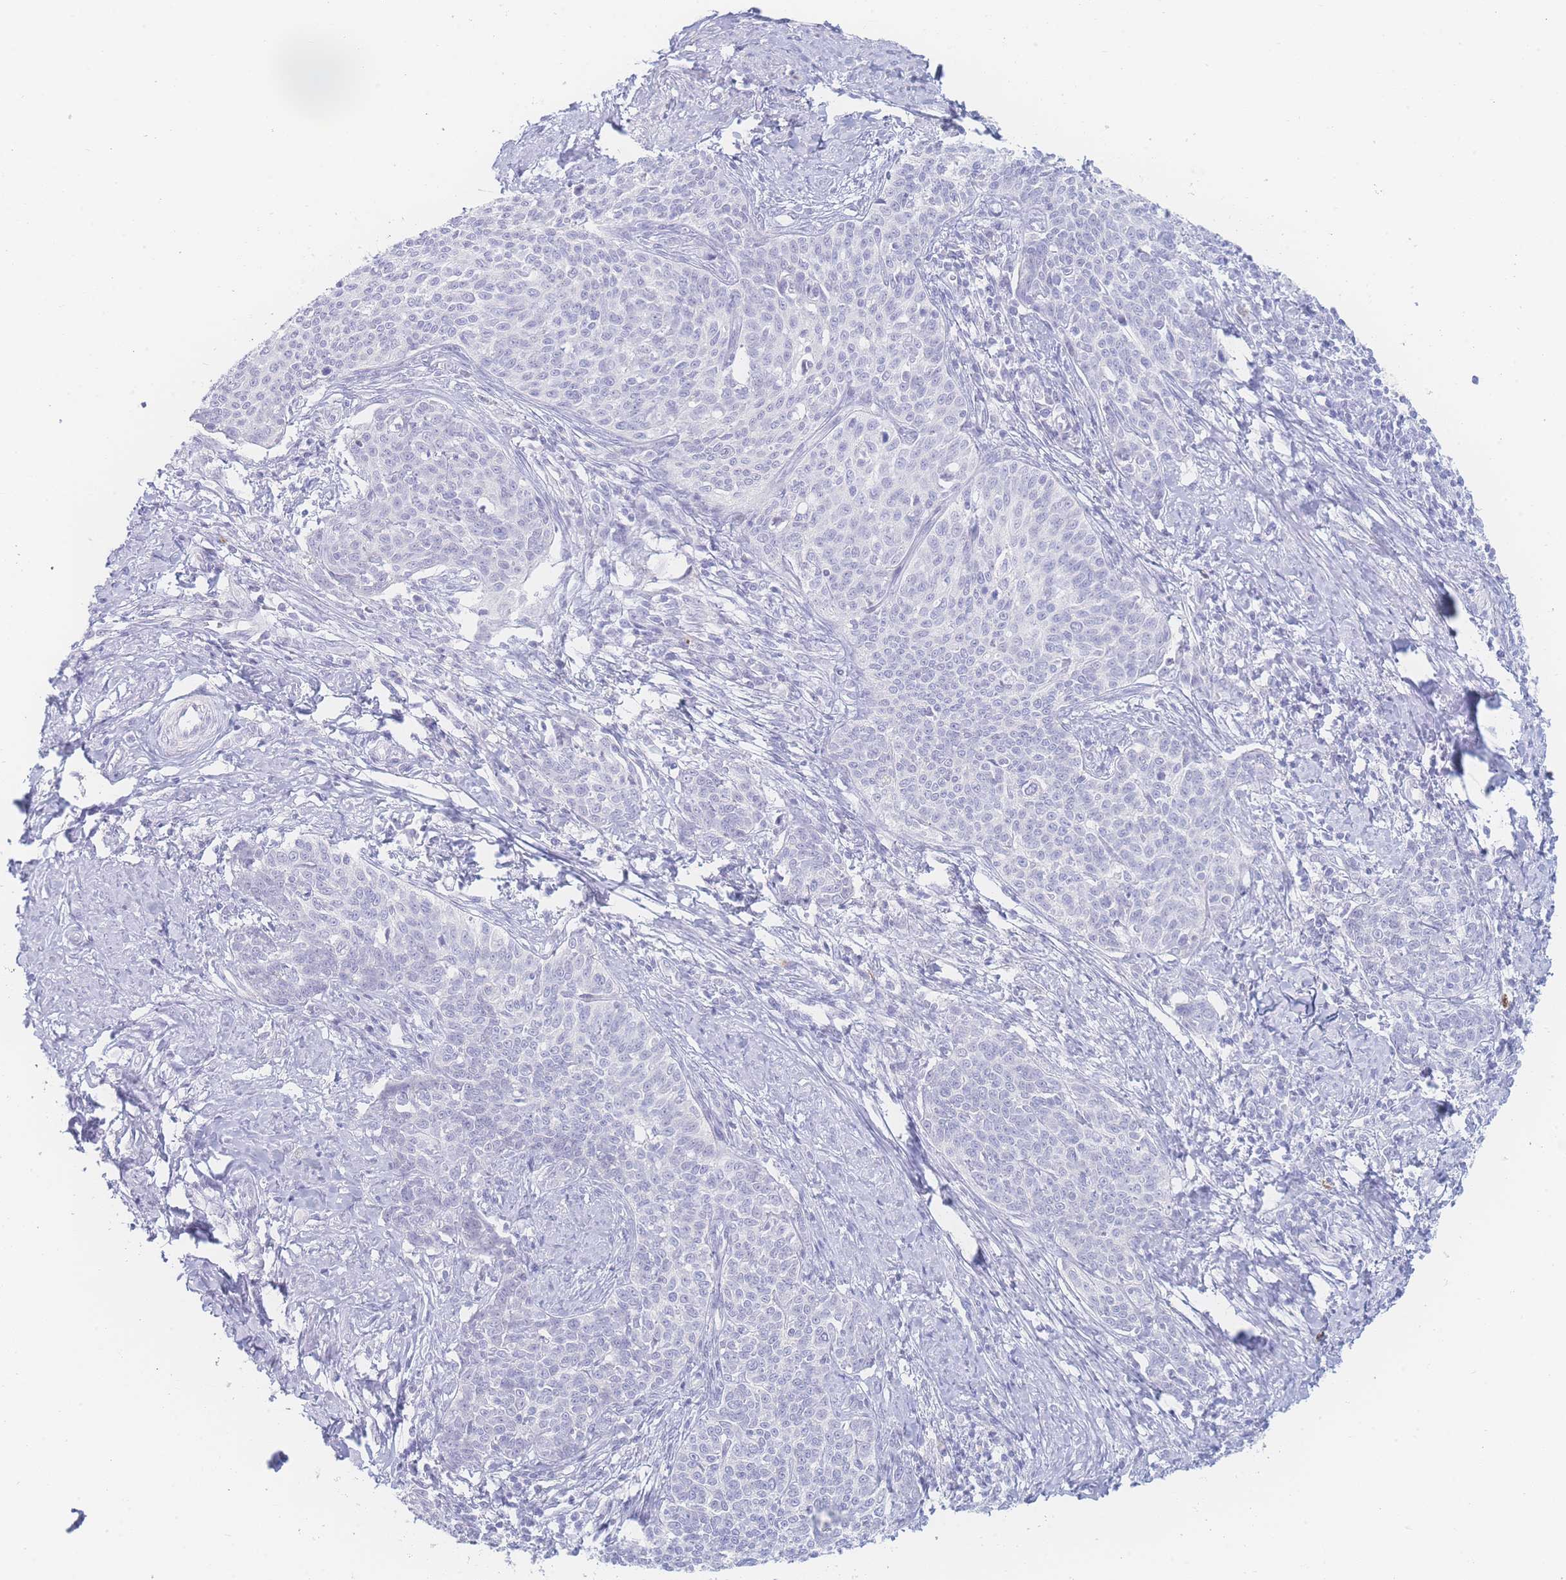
{"staining": {"intensity": "negative", "quantity": "none", "location": "none"}, "tissue": "cervical cancer", "cell_type": "Tumor cells", "image_type": "cancer", "snomed": [{"axis": "morphology", "description": "Squamous cell carcinoma, NOS"}, {"axis": "topography", "description": "Cervix"}], "caption": "DAB (3,3'-diaminobenzidine) immunohistochemical staining of cervical cancer (squamous cell carcinoma) reveals no significant positivity in tumor cells.", "gene": "PRSS22", "patient": {"sex": "female", "age": 39}}